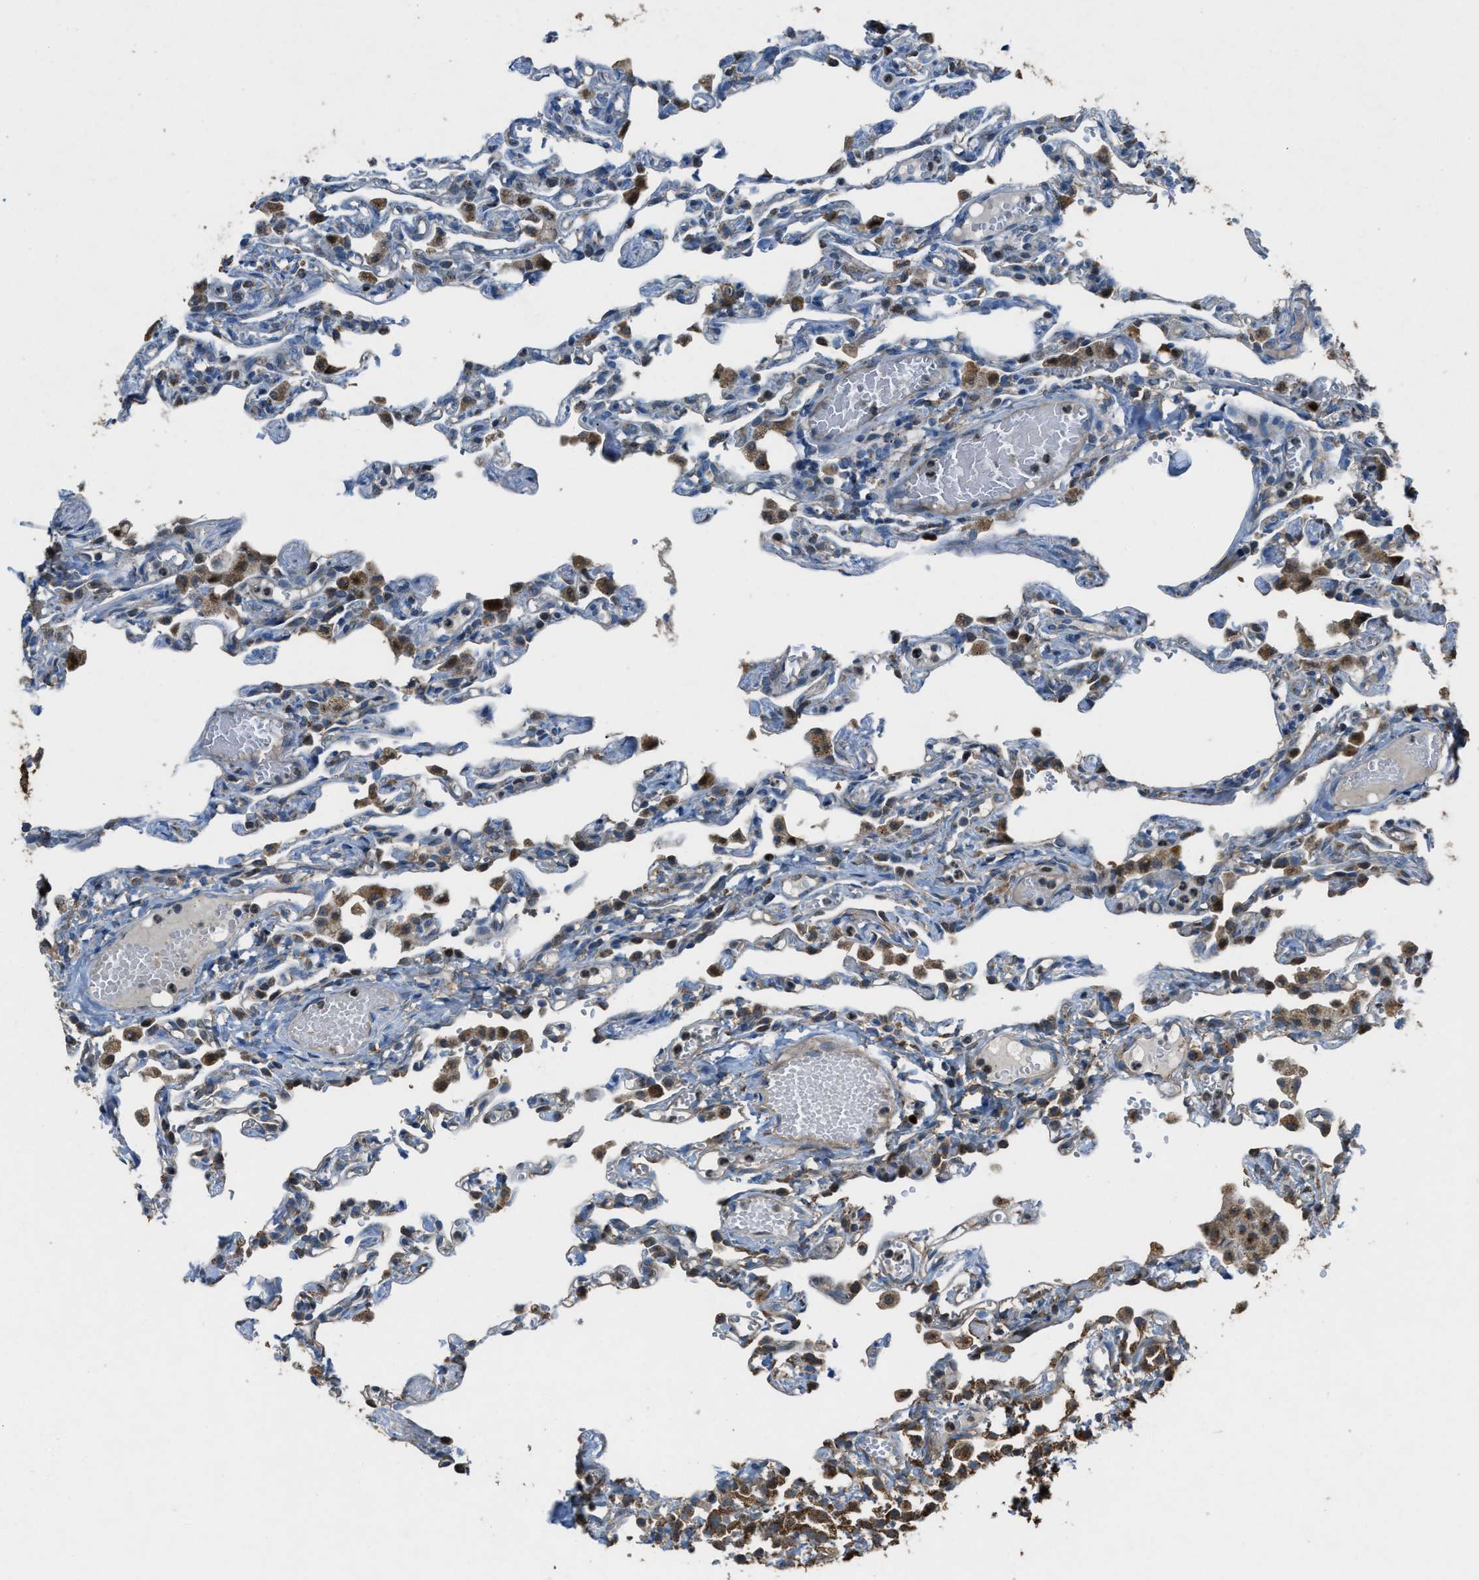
{"staining": {"intensity": "moderate", "quantity": "25%-75%", "location": "cytoplasmic/membranous"}, "tissue": "lung", "cell_type": "Alveolar cells", "image_type": "normal", "snomed": [{"axis": "morphology", "description": "Normal tissue, NOS"}, {"axis": "topography", "description": "Lung"}], "caption": "Benign lung demonstrates moderate cytoplasmic/membranous positivity in approximately 25%-75% of alveolar cells, visualized by immunohistochemistry.", "gene": "SLC25A11", "patient": {"sex": "male", "age": 21}}